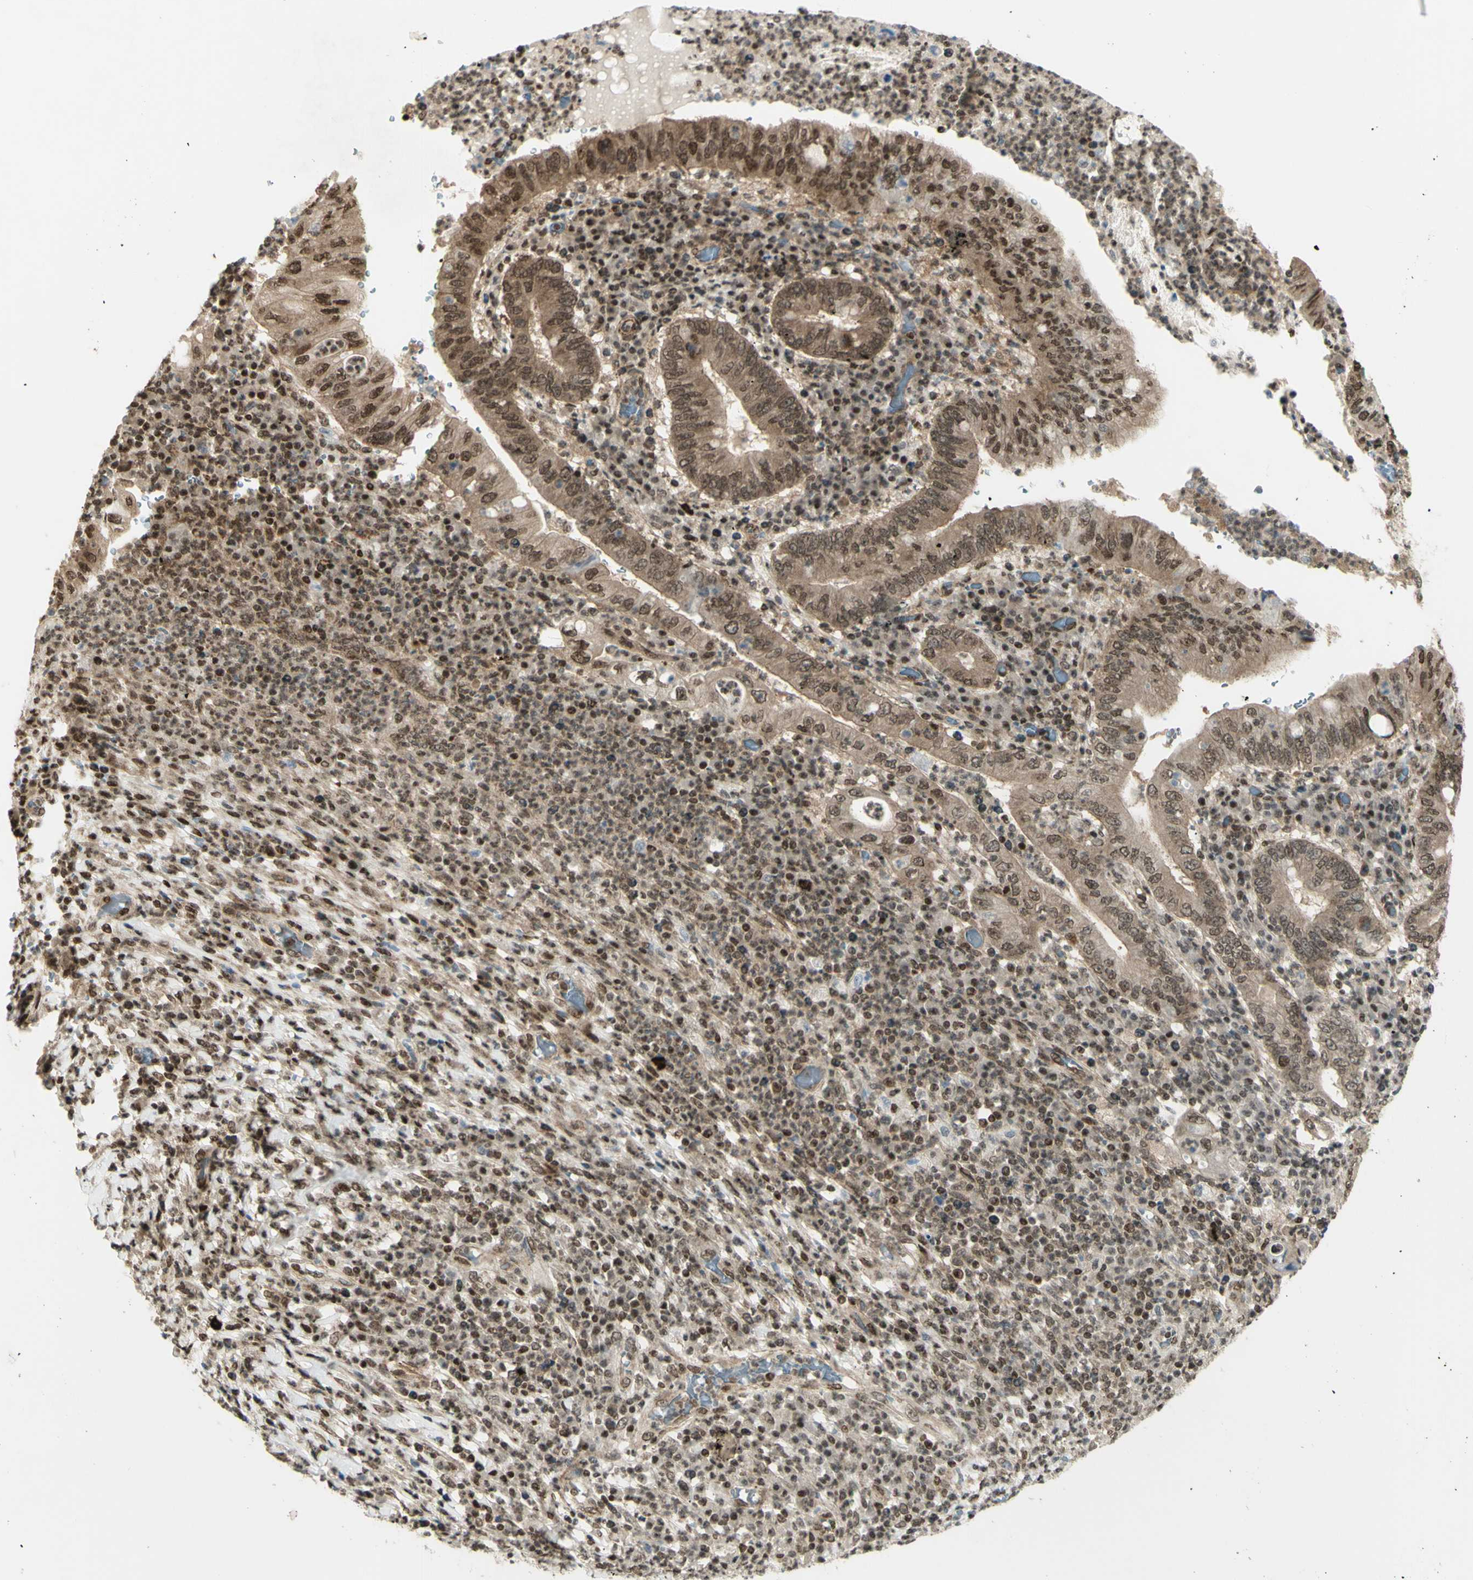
{"staining": {"intensity": "moderate", "quantity": ">75%", "location": "cytoplasmic/membranous,nuclear"}, "tissue": "stomach cancer", "cell_type": "Tumor cells", "image_type": "cancer", "snomed": [{"axis": "morphology", "description": "Normal tissue, NOS"}, {"axis": "morphology", "description": "Adenocarcinoma, NOS"}, {"axis": "topography", "description": "Esophagus"}, {"axis": "topography", "description": "Stomach, upper"}, {"axis": "topography", "description": "Peripheral nerve tissue"}], "caption": "Immunohistochemistry histopathology image of human stomach cancer (adenocarcinoma) stained for a protein (brown), which displays medium levels of moderate cytoplasmic/membranous and nuclear positivity in approximately >75% of tumor cells.", "gene": "ZMYM6", "patient": {"sex": "male", "age": 62}}